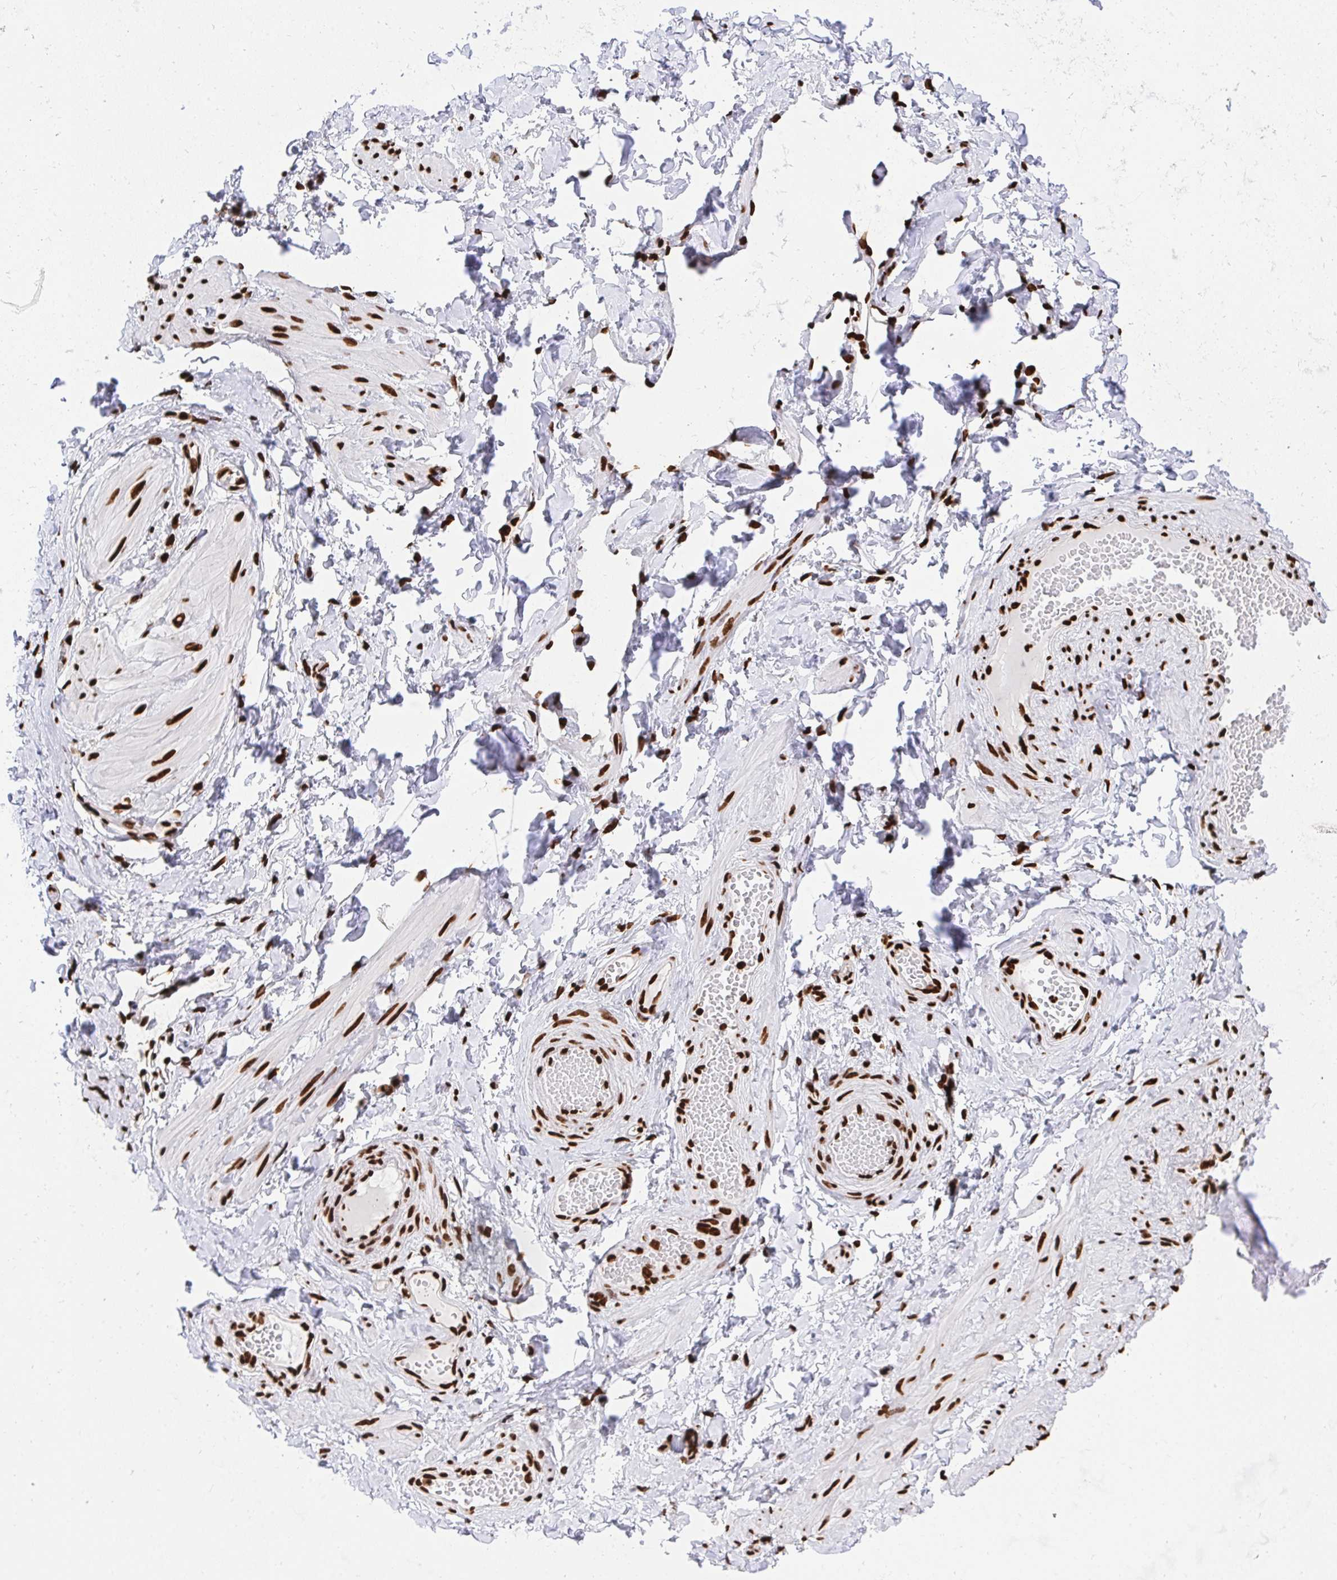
{"staining": {"intensity": "strong", "quantity": ">75%", "location": "nuclear"}, "tissue": "adipose tissue", "cell_type": "Adipocytes", "image_type": "normal", "snomed": [{"axis": "morphology", "description": "Normal tissue, NOS"}, {"axis": "topography", "description": "Epididymis, spermatic cord, NOS"}, {"axis": "topography", "description": "Epididymis"}, {"axis": "topography", "description": "Peripheral nerve tissue"}], "caption": "Immunohistochemical staining of unremarkable human adipose tissue exhibits strong nuclear protein staining in about >75% of adipocytes. The protein is stained brown, and the nuclei are stained in blue (DAB (3,3'-diaminobenzidine) IHC with brightfield microscopy, high magnification).", "gene": "HNRNPL", "patient": {"sex": "male", "age": 29}}